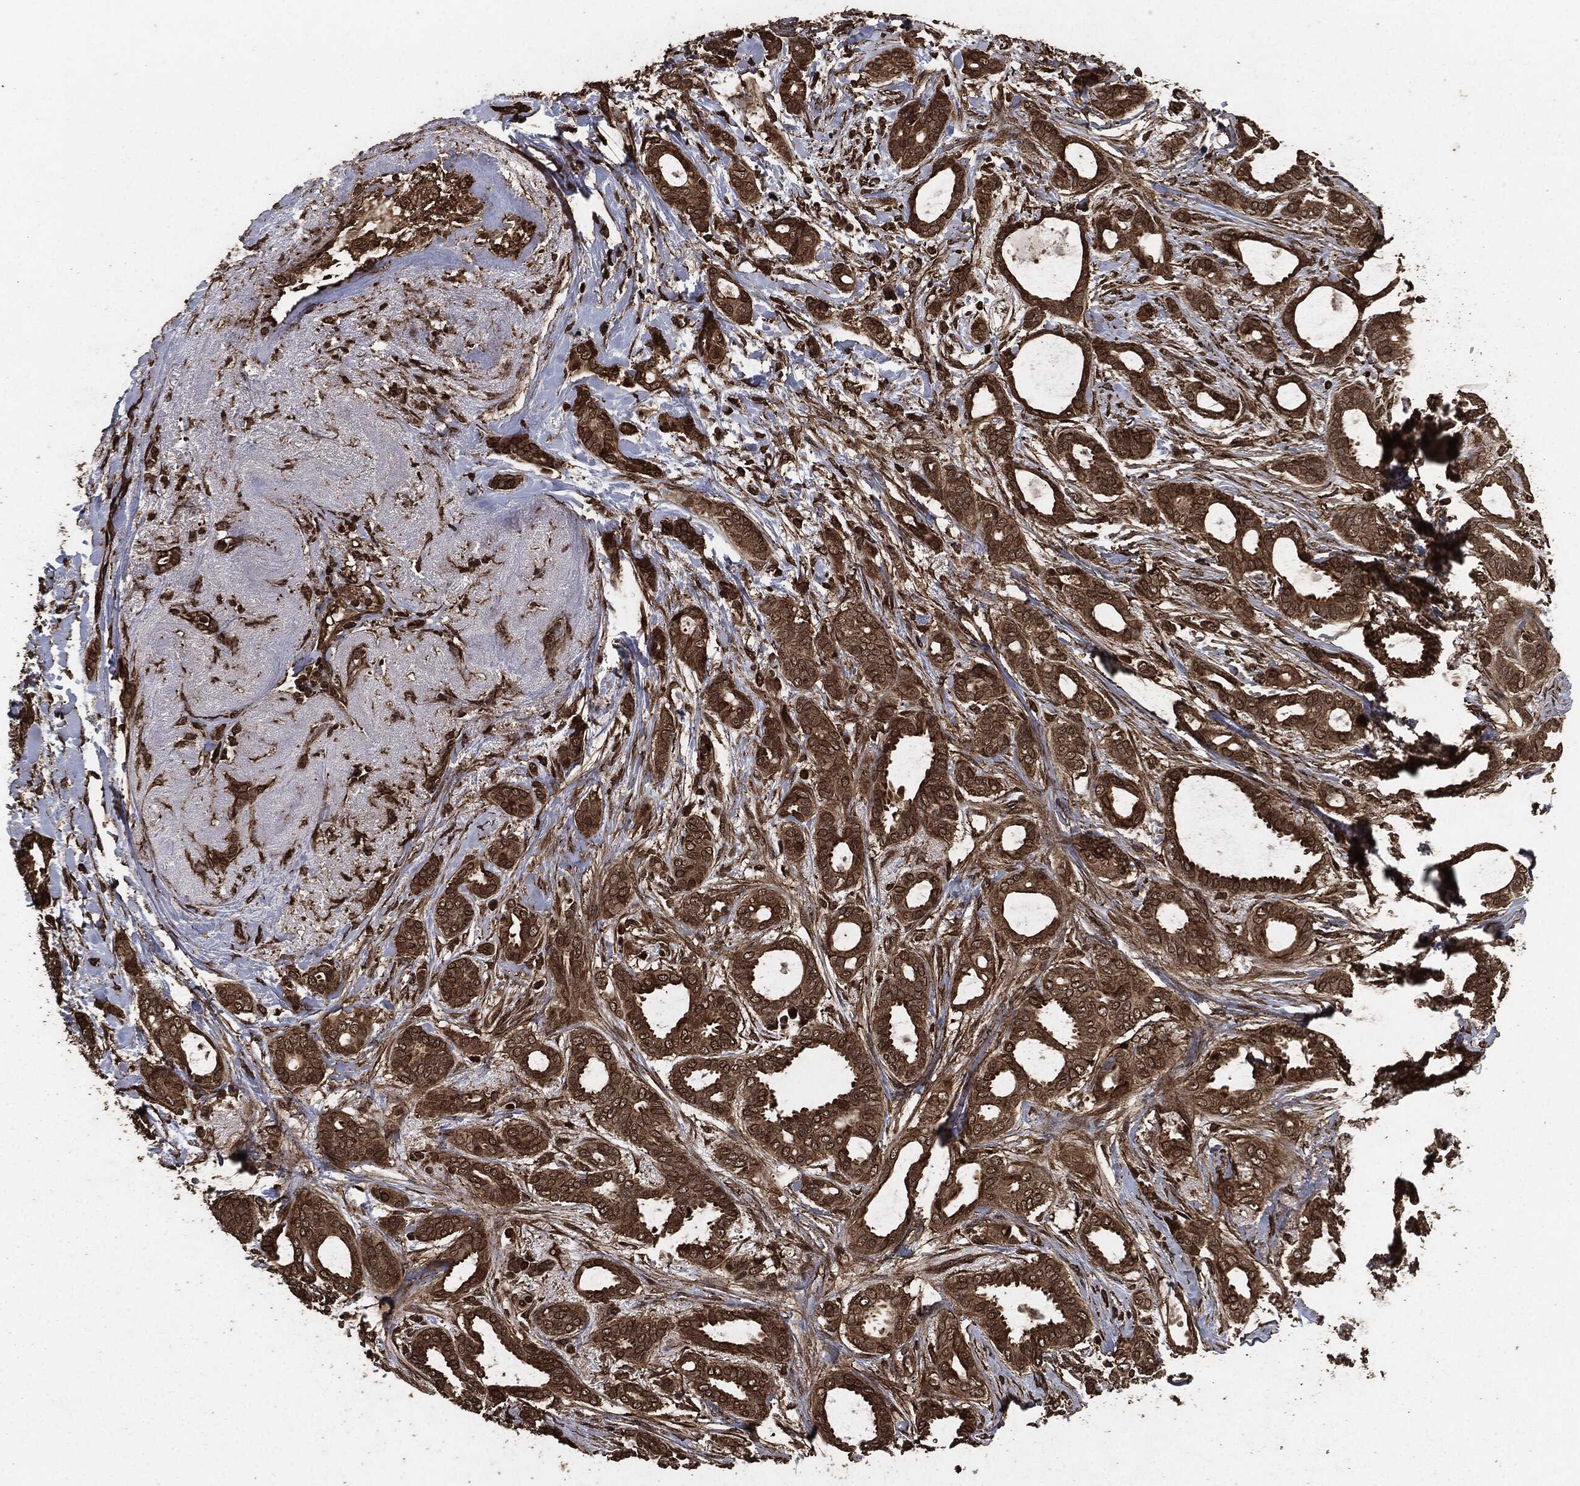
{"staining": {"intensity": "strong", "quantity": "25%-75%", "location": "cytoplasmic/membranous,nuclear"}, "tissue": "breast cancer", "cell_type": "Tumor cells", "image_type": "cancer", "snomed": [{"axis": "morphology", "description": "Duct carcinoma"}, {"axis": "topography", "description": "Breast"}], "caption": "Immunohistochemical staining of breast cancer reveals high levels of strong cytoplasmic/membranous and nuclear protein positivity in approximately 25%-75% of tumor cells.", "gene": "EGFR", "patient": {"sex": "female", "age": 51}}